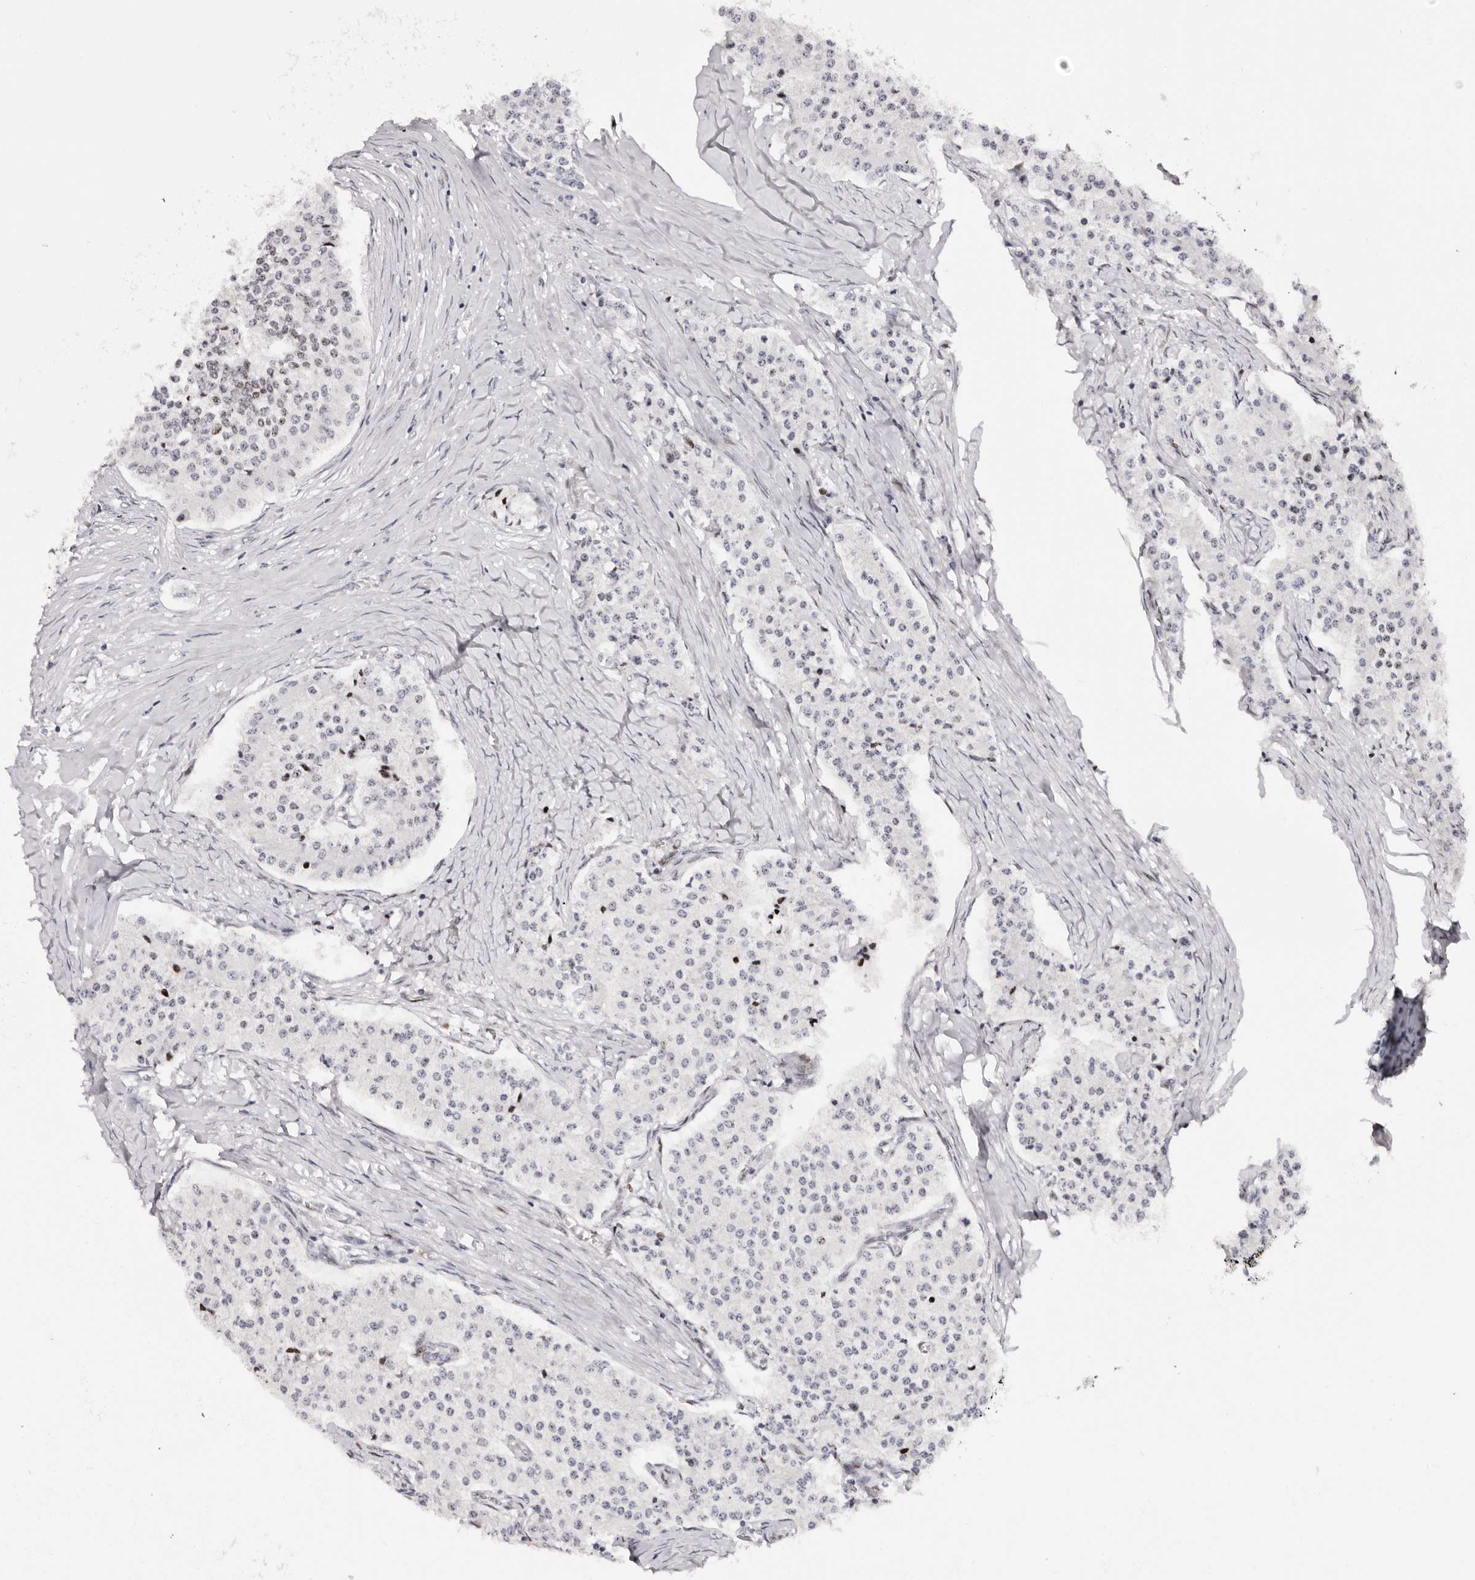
{"staining": {"intensity": "negative", "quantity": "none", "location": "none"}, "tissue": "carcinoid", "cell_type": "Tumor cells", "image_type": "cancer", "snomed": [{"axis": "morphology", "description": "Carcinoid, malignant, NOS"}, {"axis": "topography", "description": "Colon"}], "caption": "A high-resolution photomicrograph shows immunohistochemistry staining of malignant carcinoid, which reveals no significant positivity in tumor cells. (DAB (3,3'-diaminobenzidine) immunohistochemistry, high magnification).", "gene": "NUP153", "patient": {"sex": "female", "age": 52}}